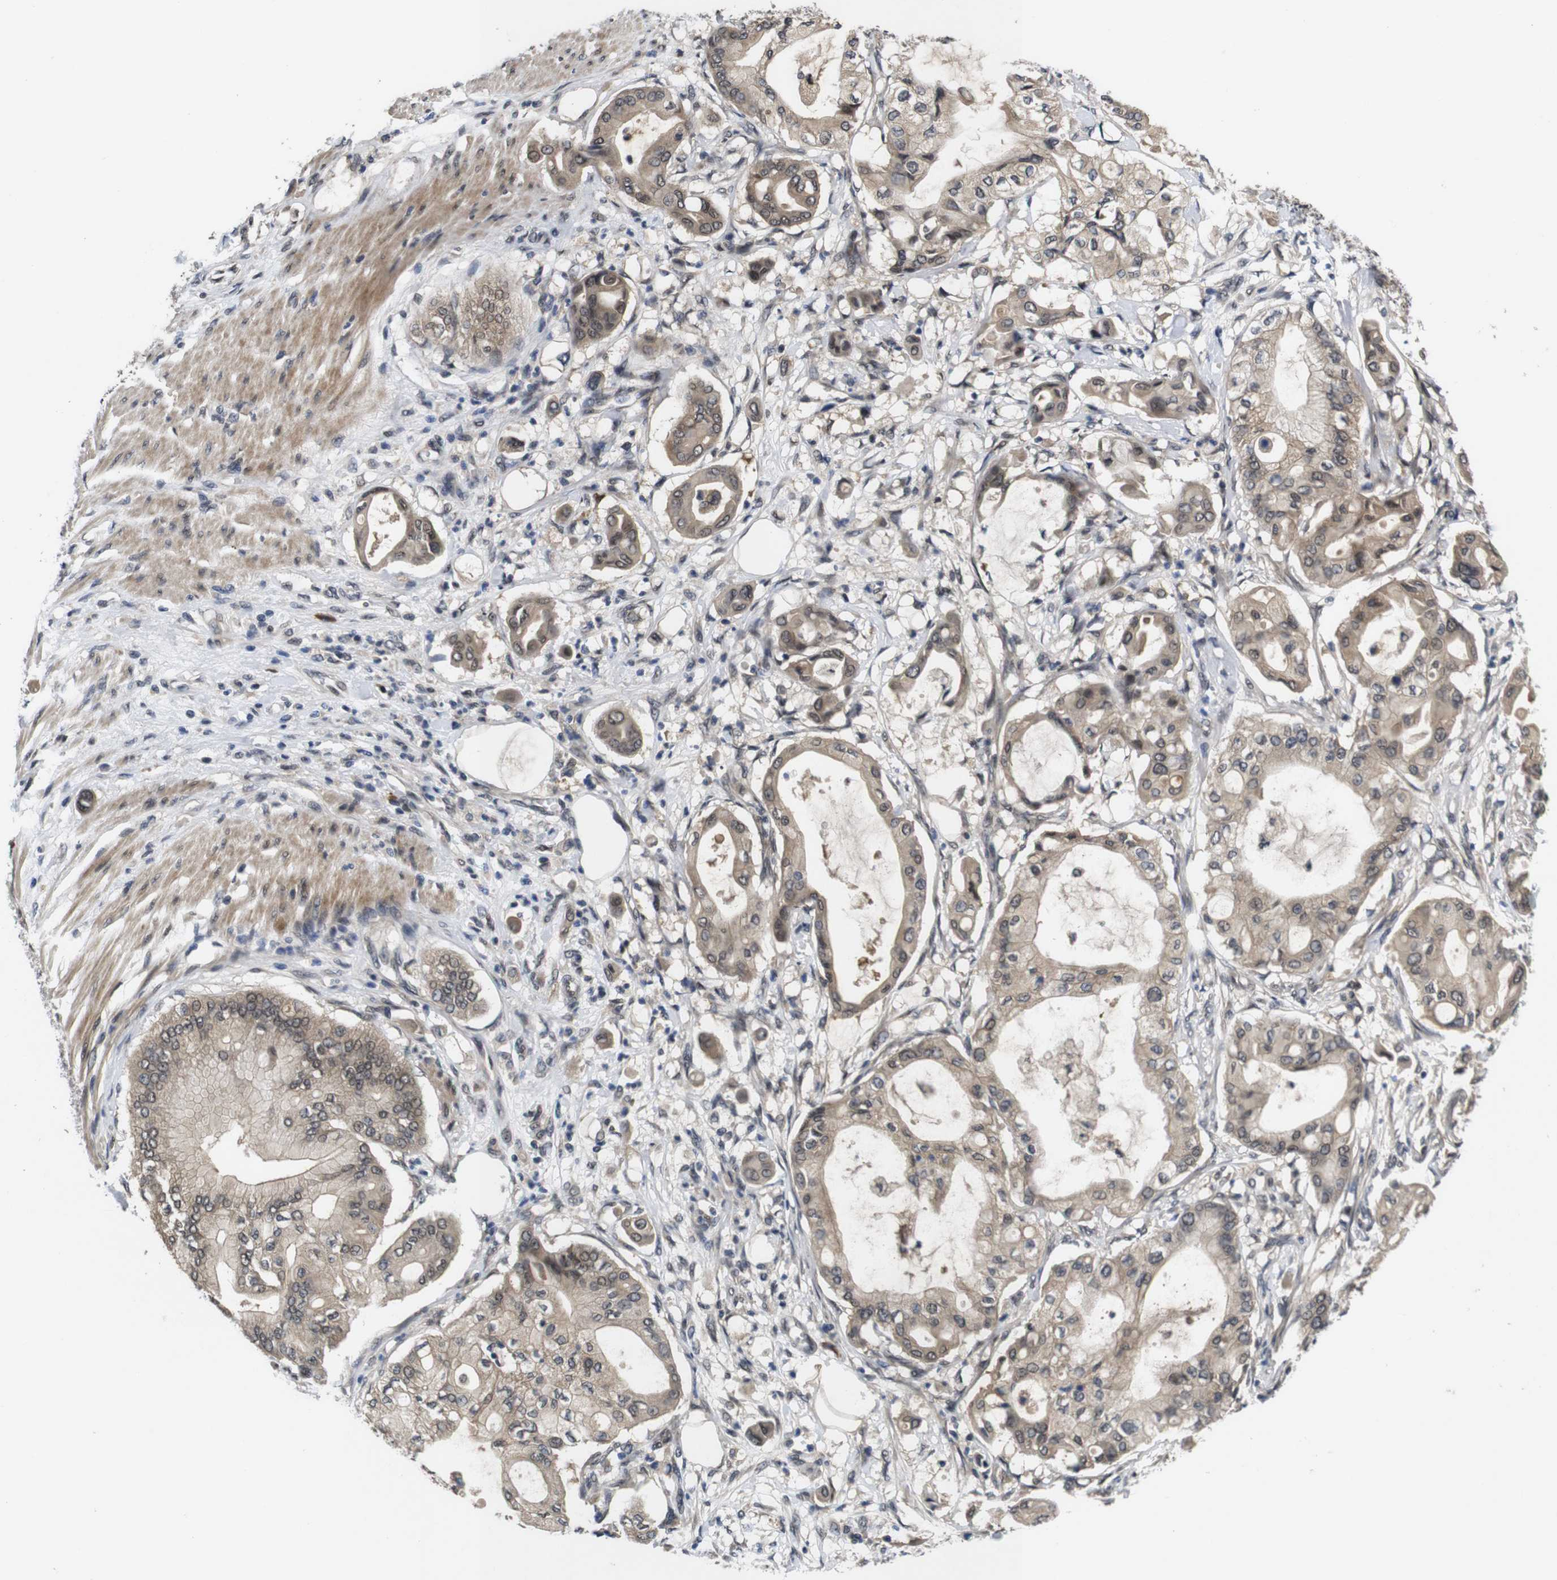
{"staining": {"intensity": "weak", "quantity": ">75%", "location": "cytoplasmic/membranous"}, "tissue": "pancreatic cancer", "cell_type": "Tumor cells", "image_type": "cancer", "snomed": [{"axis": "morphology", "description": "Adenocarcinoma, NOS"}, {"axis": "morphology", "description": "Adenocarcinoma, metastatic, NOS"}, {"axis": "topography", "description": "Lymph node"}, {"axis": "topography", "description": "Pancreas"}, {"axis": "topography", "description": "Duodenum"}], "caption": "Tumor cells show weak cytoplasmic/membranous positivity in approximately >75% of cells in pancreatic metastatic adenocarcinoma. The protein is shown in brown color, while the nuclei are stained blue.", "gene": "ZBTB46", "patient": {"sex": "female", "age": 64}}